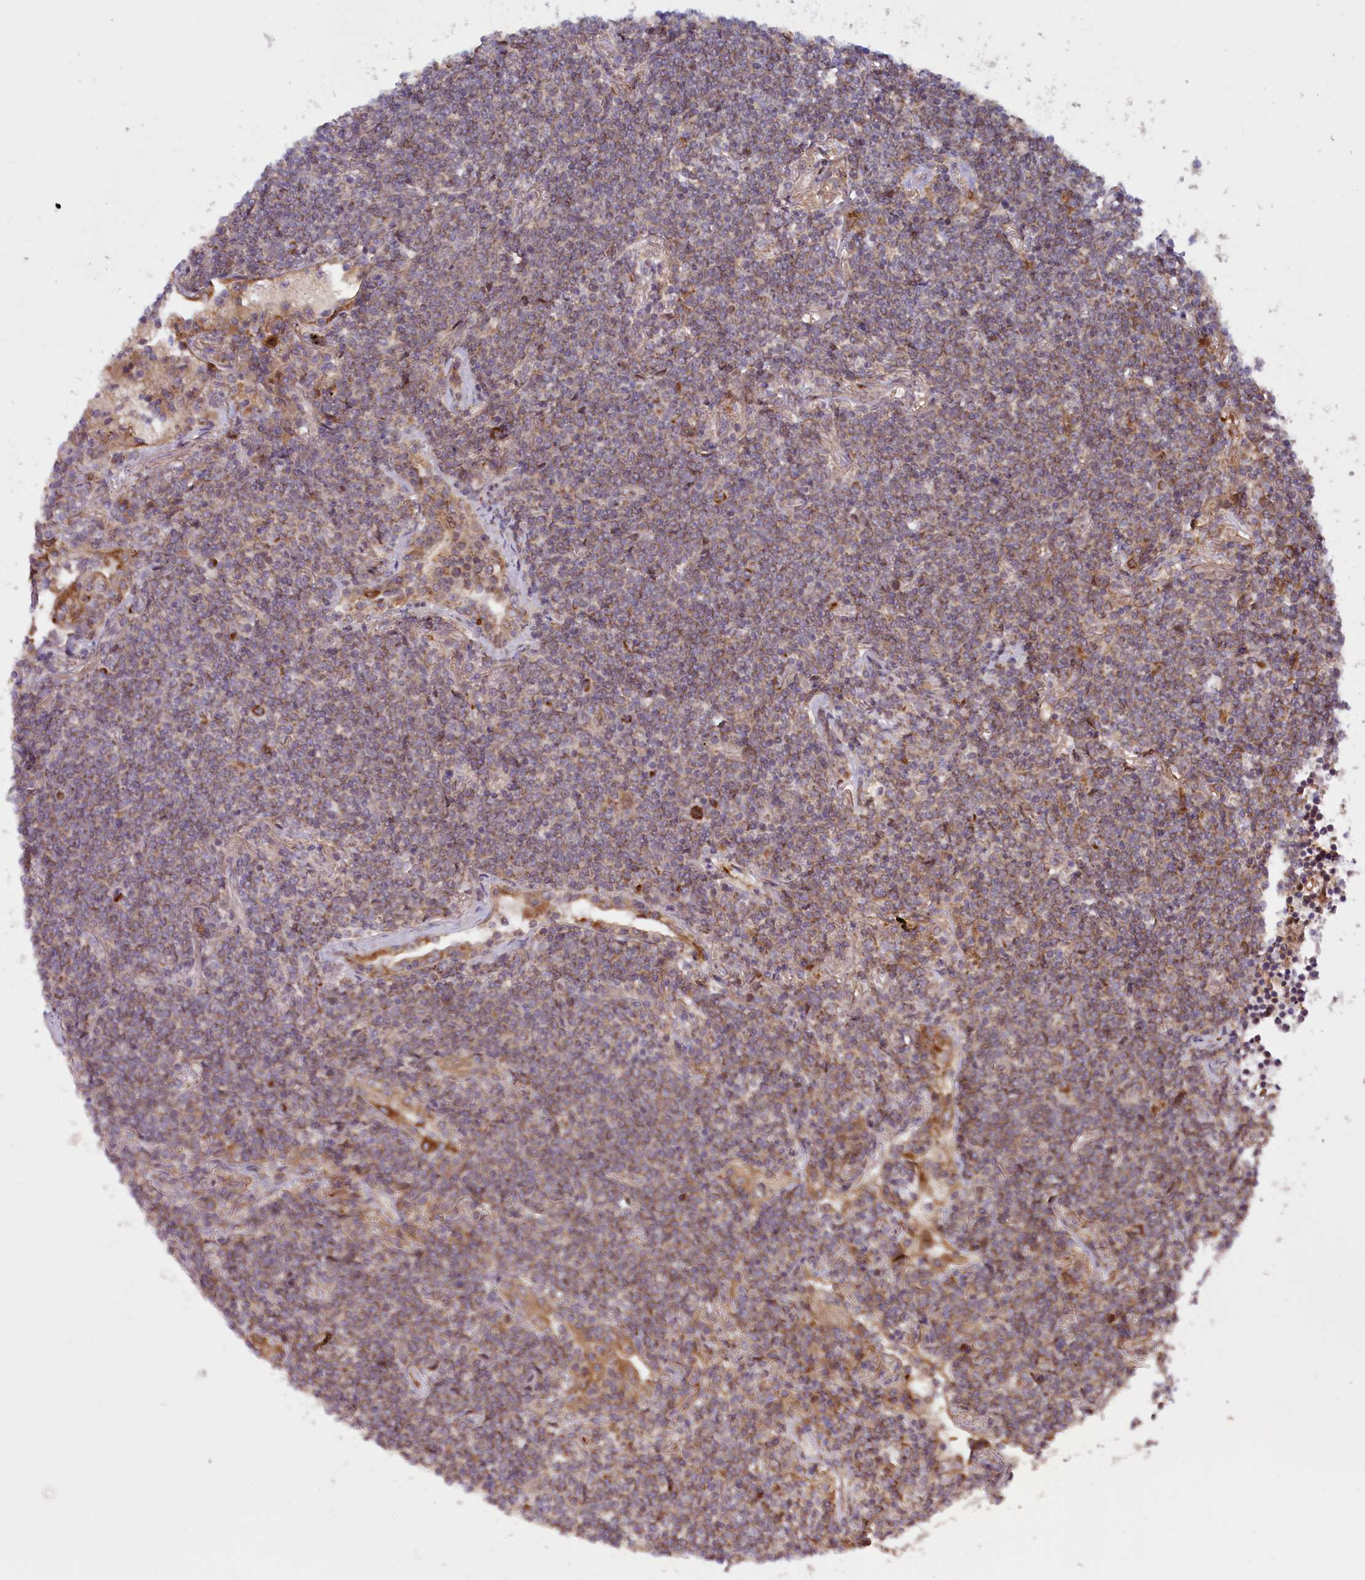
{"staining": {"intensity": "moderate", "quantity": "25%-75%", "location": "cytoplasmic/membranous"}, "tissue": "lymphoma", "cell_type": "Tumor cells", "image_type": "cancer", "snomed": [{"axis": "morphology", "description": "Malignant lymphoma, non-Hodgkin's type, Low grade"}, {"axis": "topography", "description": "Lung"}], "caption": "Immunohistochemistry staining of low-grade malignant lymphoma, non-Hodgkin's type, which demonstrates medium levels of moderate cytoplasmic/membranous positivity in about 25%-75% of tumor cells indicating moderate cytoplasmic/membranous protein expression. The staining was performed using DAB (3,3'-diaminobenzidine) (brown) for protein detection and nuclei were counterstained in hematoxylin (blue).", "gene": "RAB7A", "patient": {"sex": "female", "age": 71}}